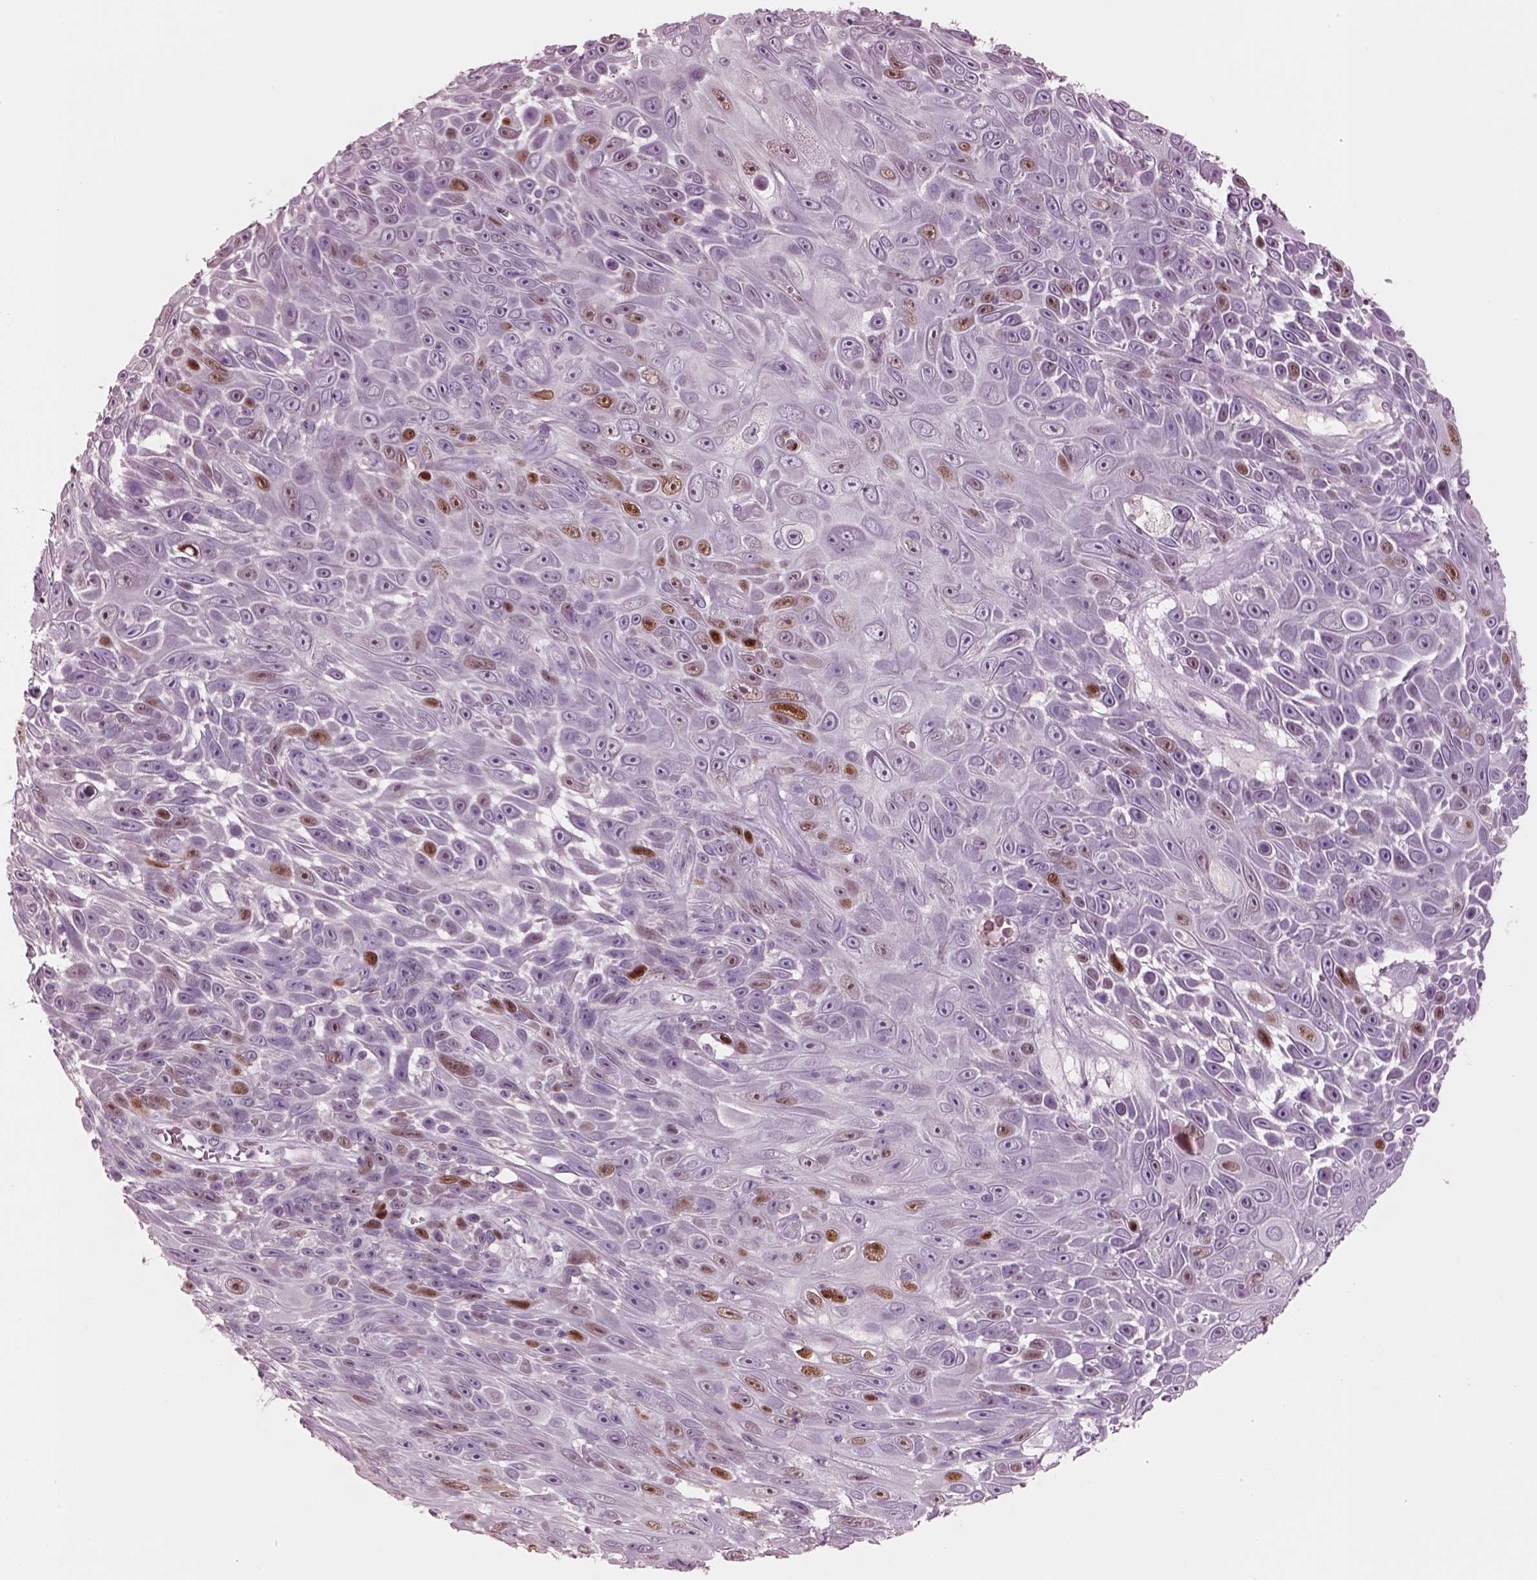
{"staining": {"intensity": "strong", "quantity": "25%-75%", "location": "nuclear"}, "tissue": "skin cancer", "cell_type": "Tumor cells", "image_type": "cancer", "snomed": [{"axis": "morphology", "description": "Squamous cell carcinoma, NOS"}, {"axis": "topography", "description": "Skin"}], "caption": "This is an image of IHC staining of skin cancer (squamous cell carcinoma), which shows strong staining in the nuclear of tumor cells.", "gene": "SOX9", "patient": {"sex": "male", "age": 82}}